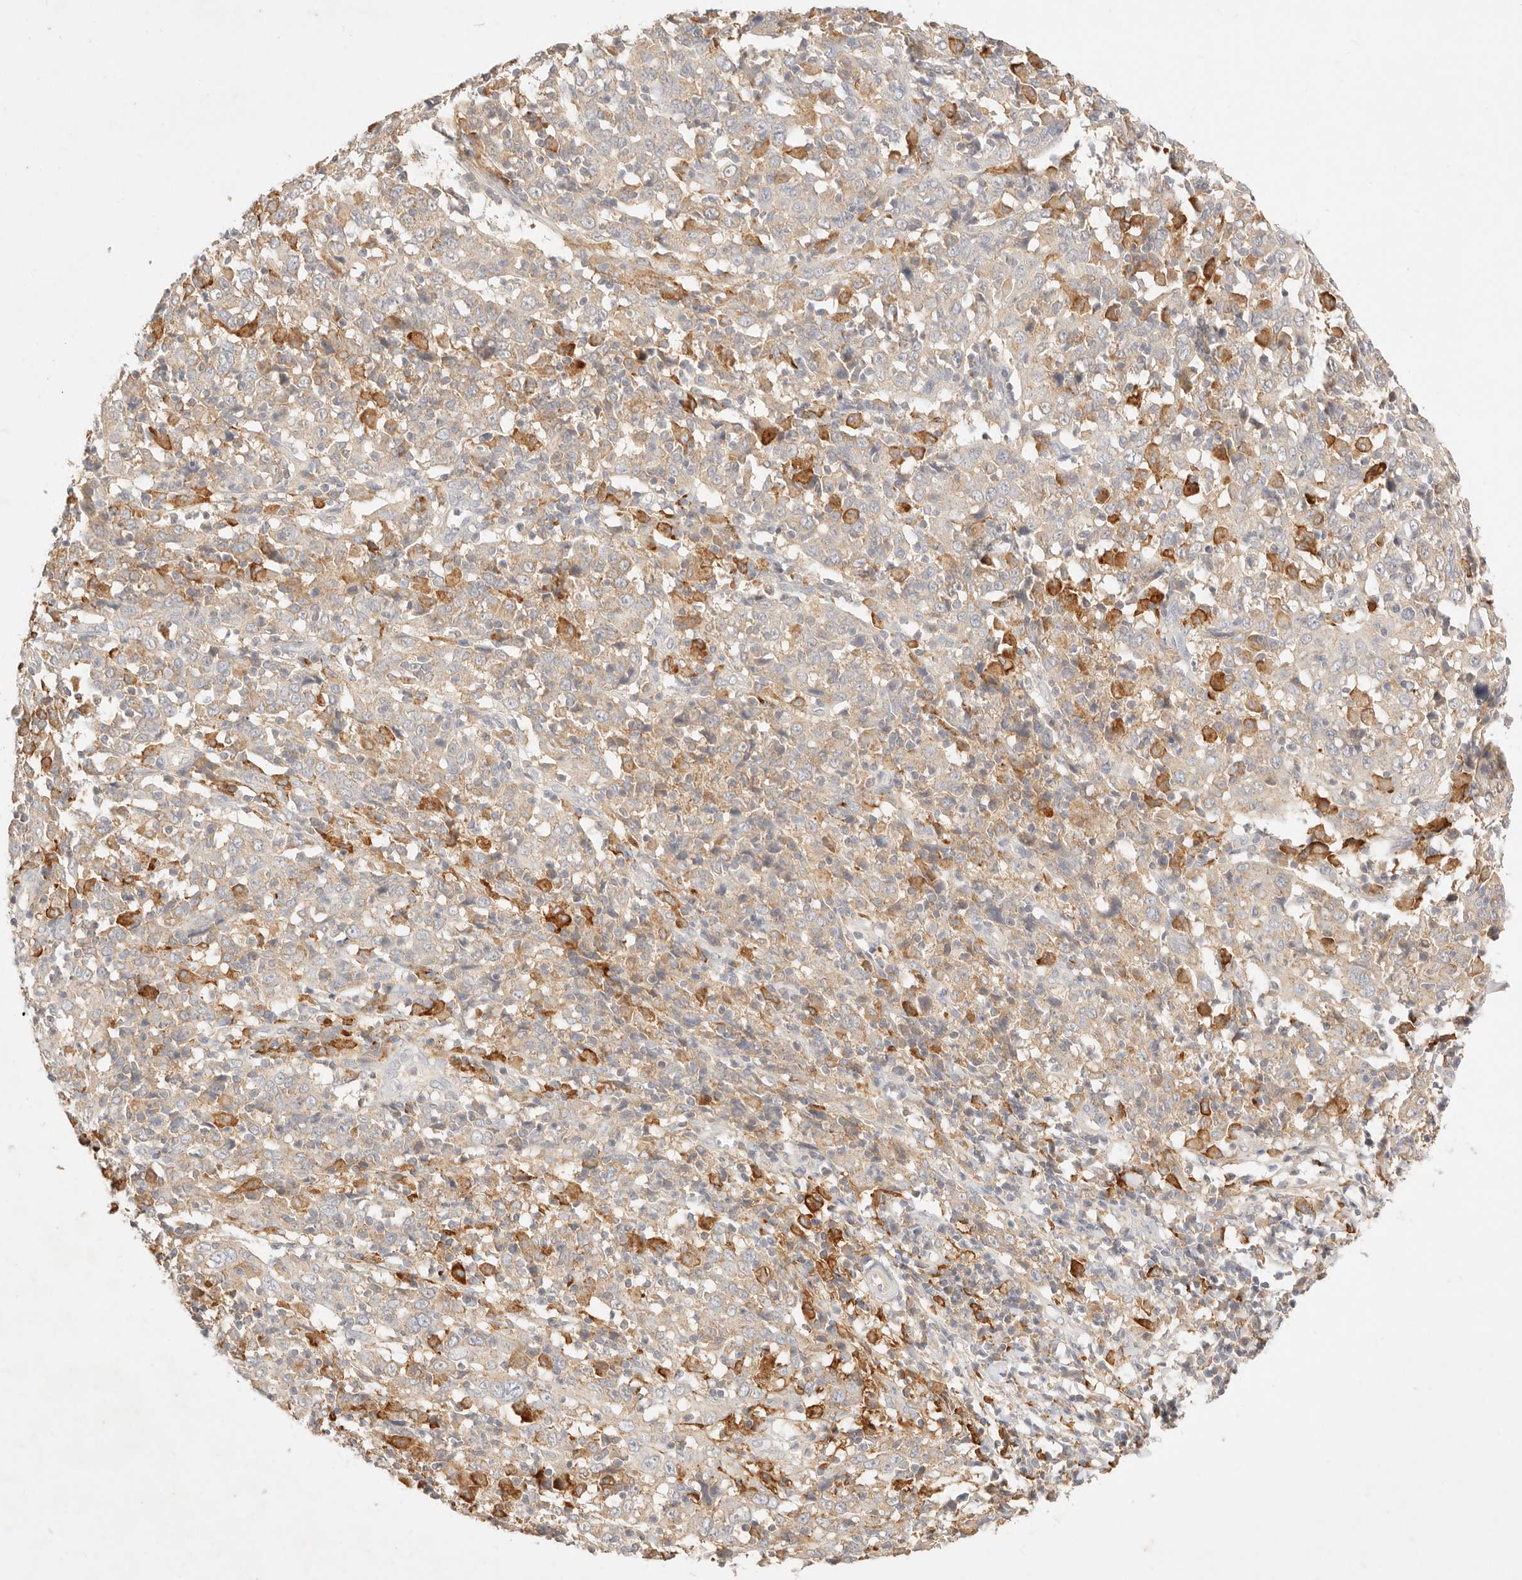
{"staining": {"intensity": "weak", "quantity": "25%-75%", "location": "cytoplasmic/membranous"}, "tissue": "cervical cancer", "cell_type": "Tumor cells", "image_type": "cancer", "snomed": [{"axis": "morphology", "description": "Squamous cell carcinoma, NOS"}, {"axis": "topography", "description": "Cervix"}], "caption": "Weak cytoplasmic/membranous protein expression is appreciated in approximately 25%-75% of tumor cells in squamous cell carcinoma (cervical). Using DAB (3,3'-diaminobenzidine) (brown) and hematoxylin (blue) stains, captured at high magnification using brightfield microscopy.", "gene": "HK2", "patient": {"sex": "female", "age": 46}}